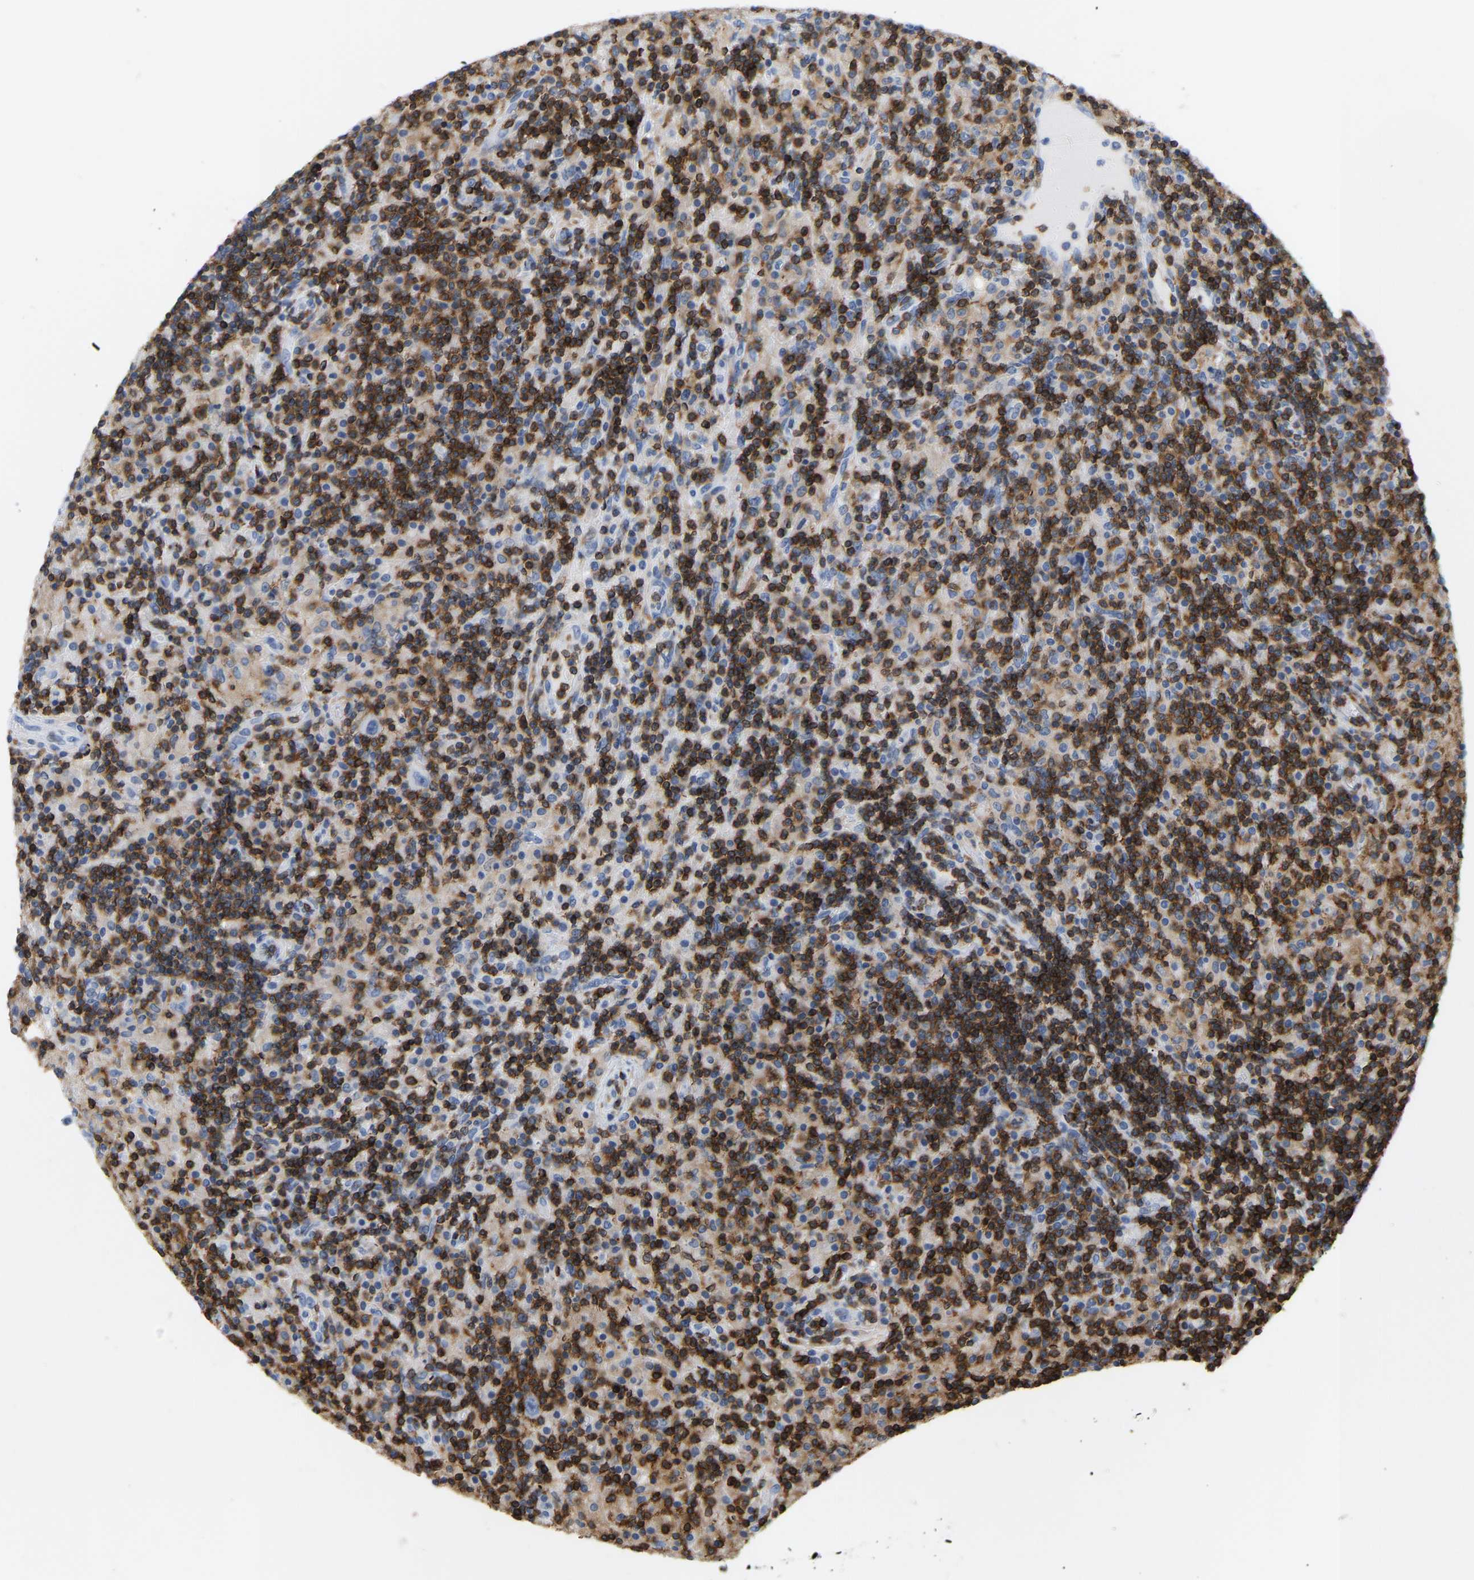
{"staining": {"intensity": "weak", "quantity": "25%-75%", "location": "cytoplasmic/membranous"}, "tissue": "lymphoma", "cell_type": "Tumor cells", "image_type": "cancer", "snomed": [{"axis": "morphology", "description": "Hodgkin's disease, NOS"}, {"axis": "topography", "description": "Lymph node"}], "caption": "An image of lymphoma stained for a protein shows weak cytoplasmic/membranous brown staining in tumor cells. (Stains: DAB (3,3'-diaminobenzidine) in brown, nuclei in blue, Microscopy: brightfield microscopy at high magnification).", "gene": "EVL", "patient": {"sex": "male", "age": 70}}